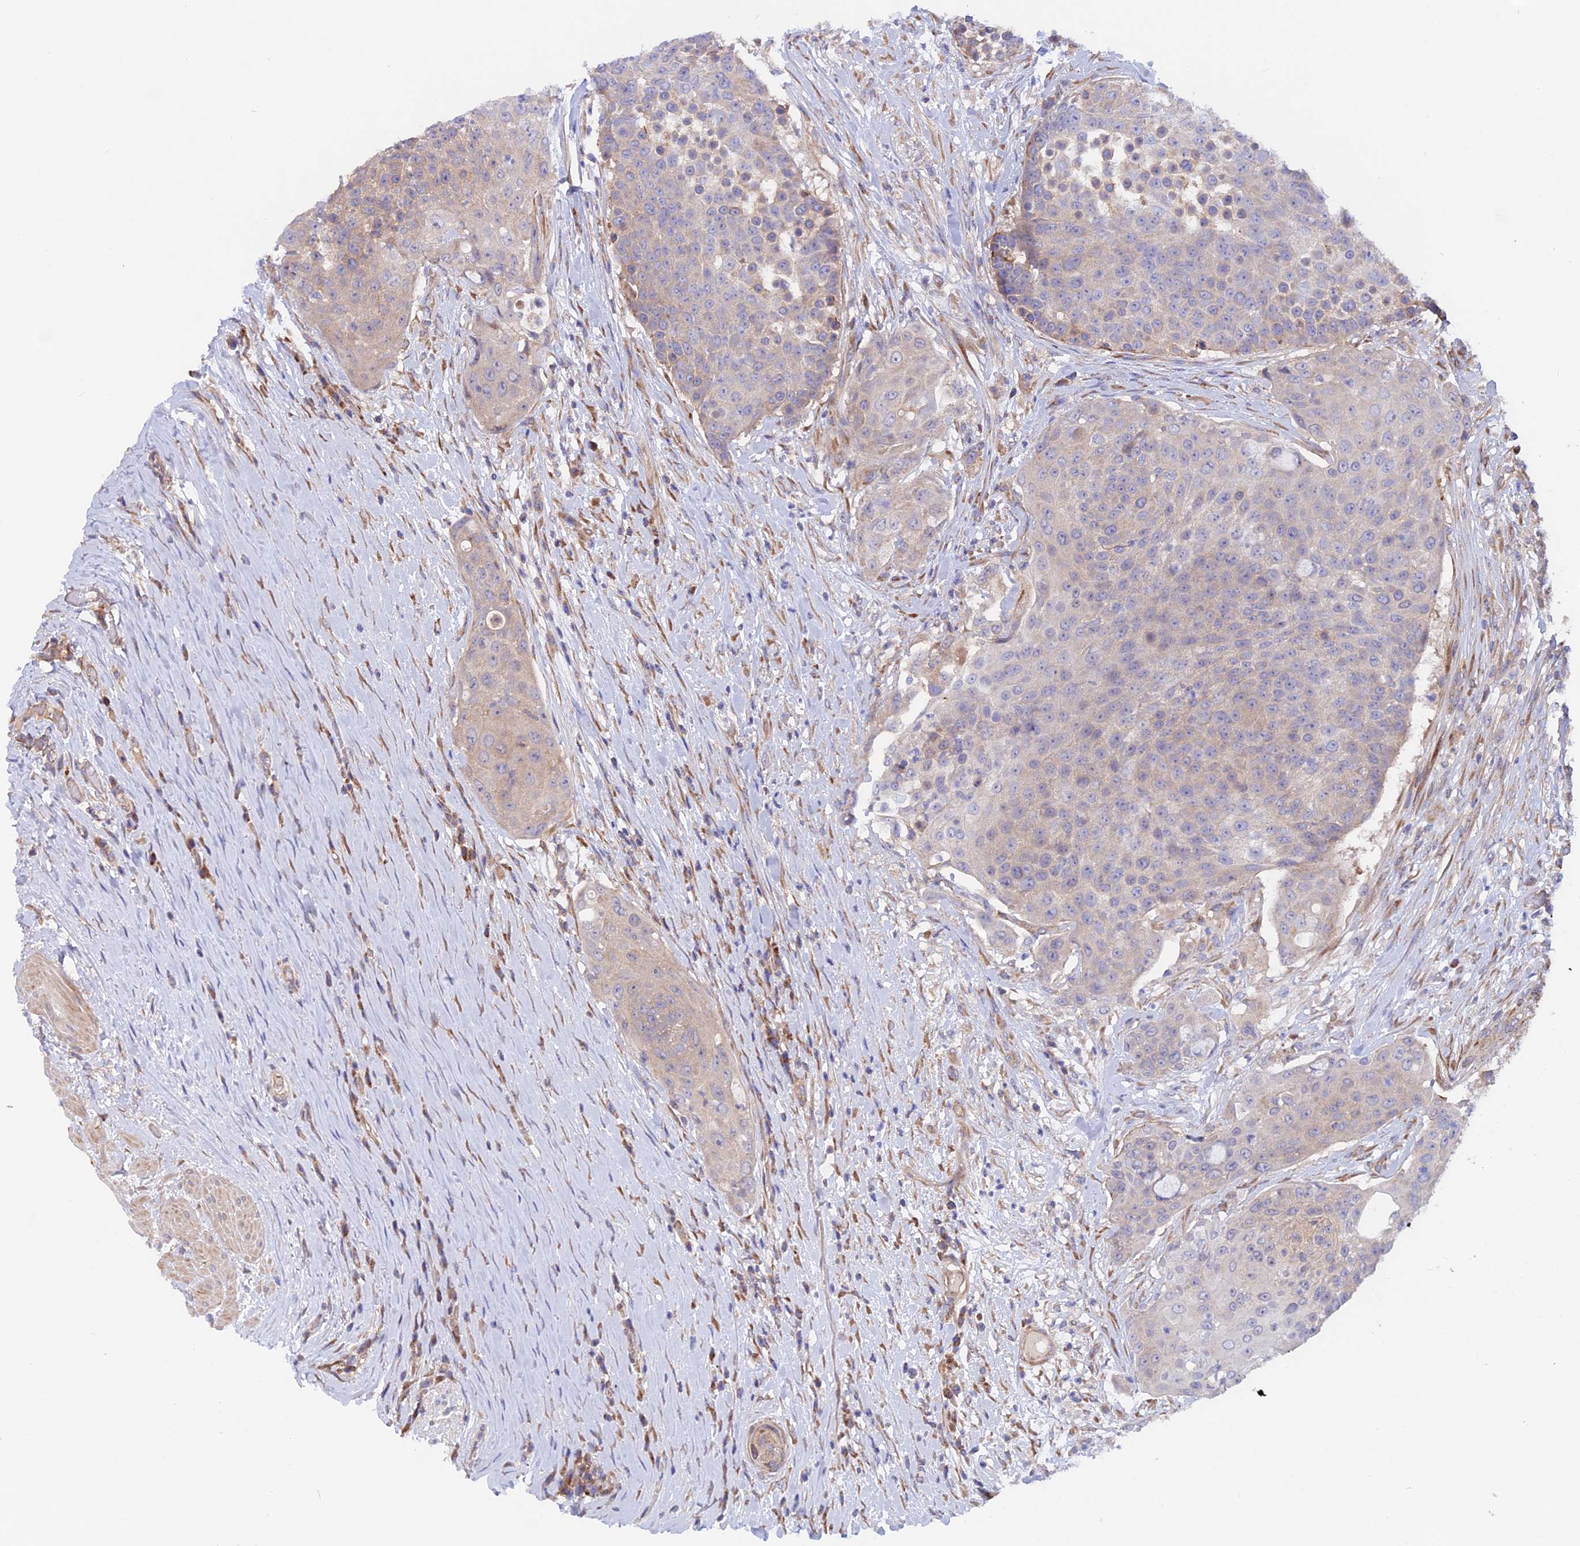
{"staining": {"intensity": "negative", "quantity": "none", "location": "none"}, "tissue": "urothelial cancer", "cell_type": "Tumor cells", "image_type": "cancer", "snomed": [{"axis": "morphology", "description": "Urothelial carcinoma, High grade"}, {"axis": "topography", "description": "Urinary bladder"}], "caption": "Tumor cells are negative for protein expression in human high-grade urothelial carcinoma. The staining was performed using DAB to visualize the protein expression in brown, while the nuclei were stained in blue with hematoxylin (Magnification: 20x).", "gene": "HYCC1", "patient": {"sex": "female", "age": 63}}